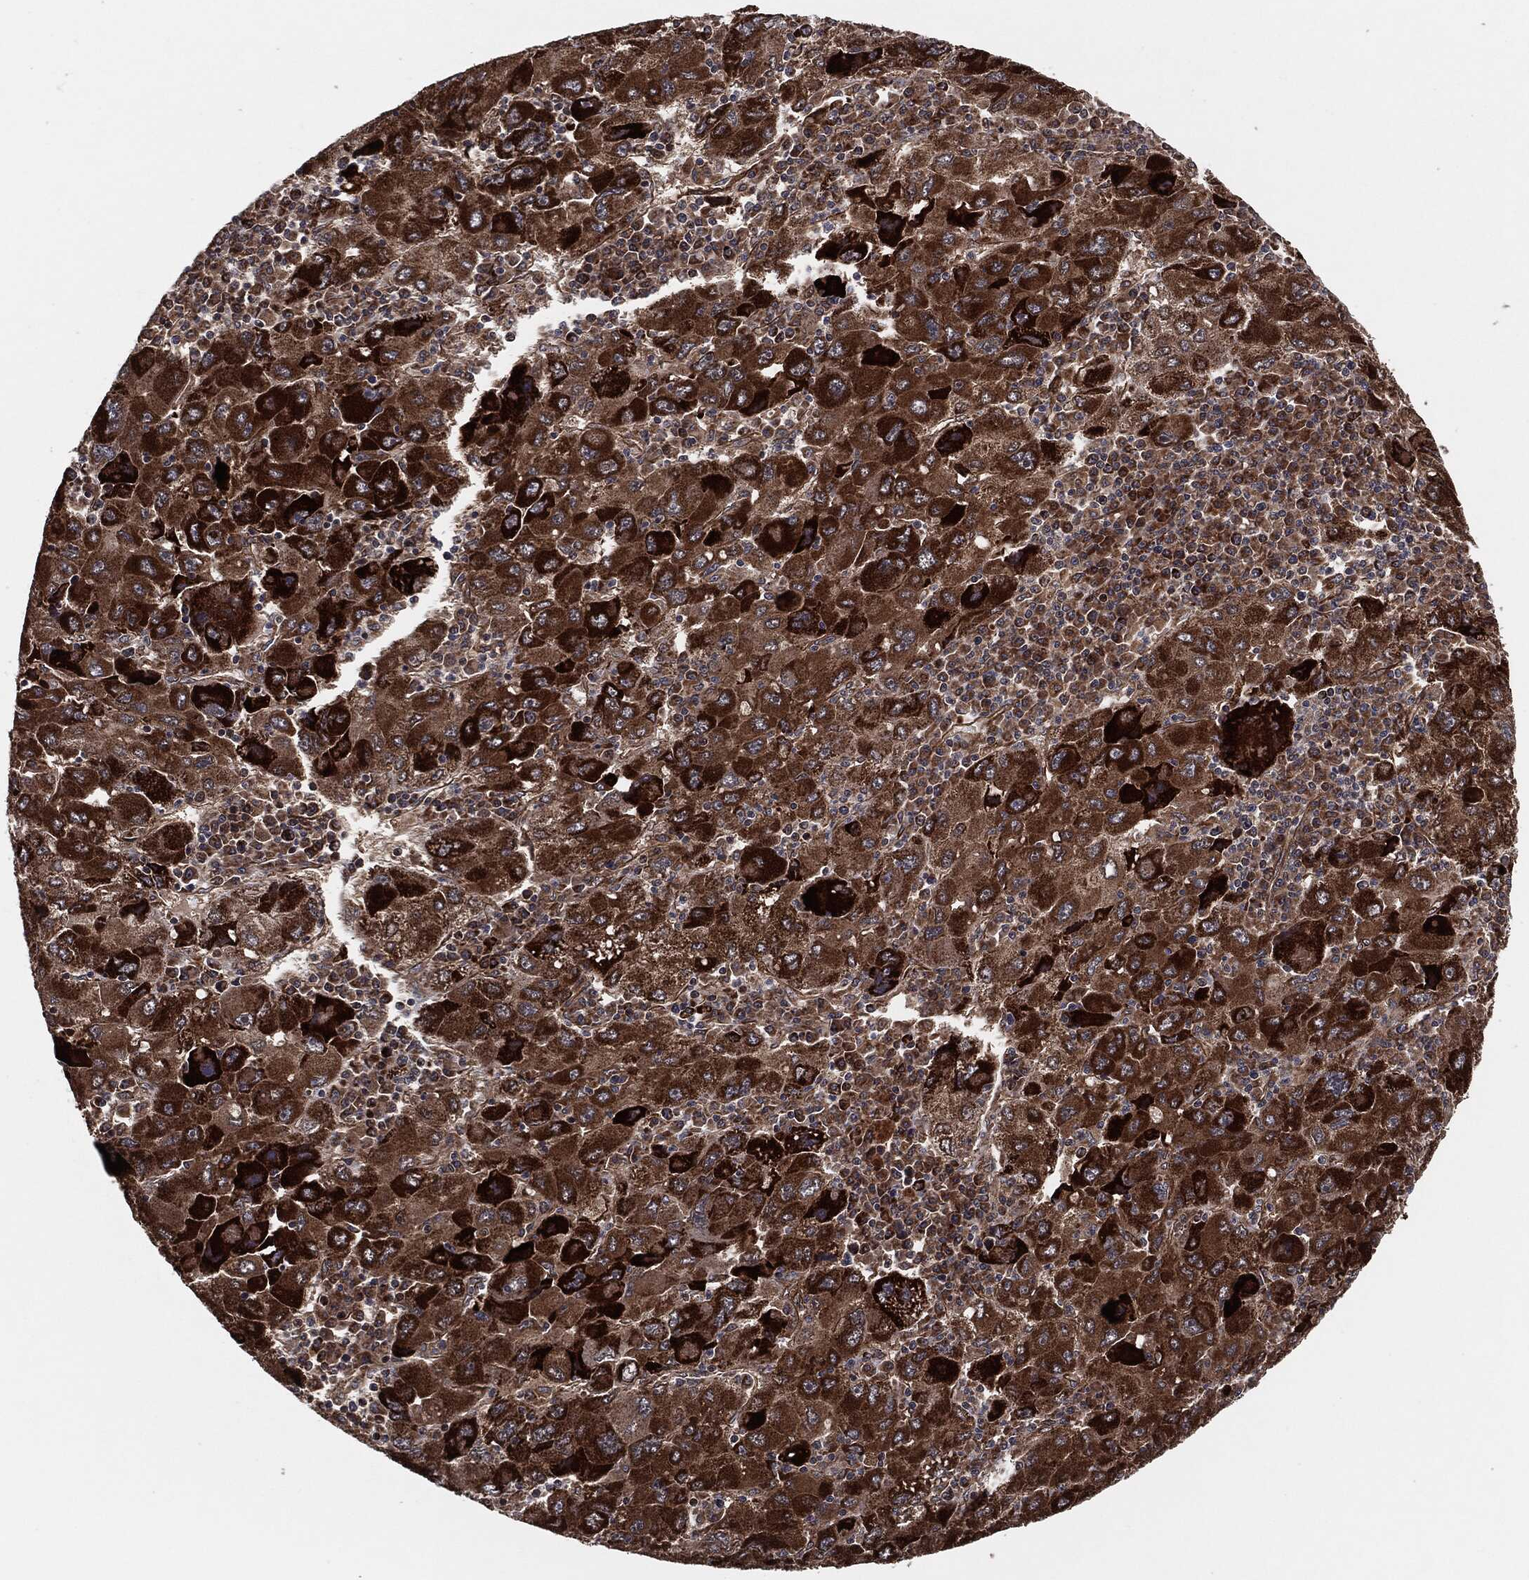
{"staining": {"intensity": "strong", "quantity": ">75%", "location": "cytoplasmic/membranous"}, "tissue": "liver cancer", "cell_type": "Tumor cells", "image_type": "cancer", "snomed": [{"axis": "morphology", "description": "Carcinoma, Hepatocellular, NOS"}, {"axis": "topography", "description": "Liver"}], "caption": "Immunohistochemistry (IHC) histopathology image of neoplastic tissue: human liver cancer (hepatocellular carcinoma) stained using IHC demonstrates high levels of strong protein expression localized specifically in the cytoplasmic/membranous of tumor cells, appearing as a cytoplasmic/membranous brown color.", "gene": "BCAR1", "patient": {"sex": "male", "age": 75}}